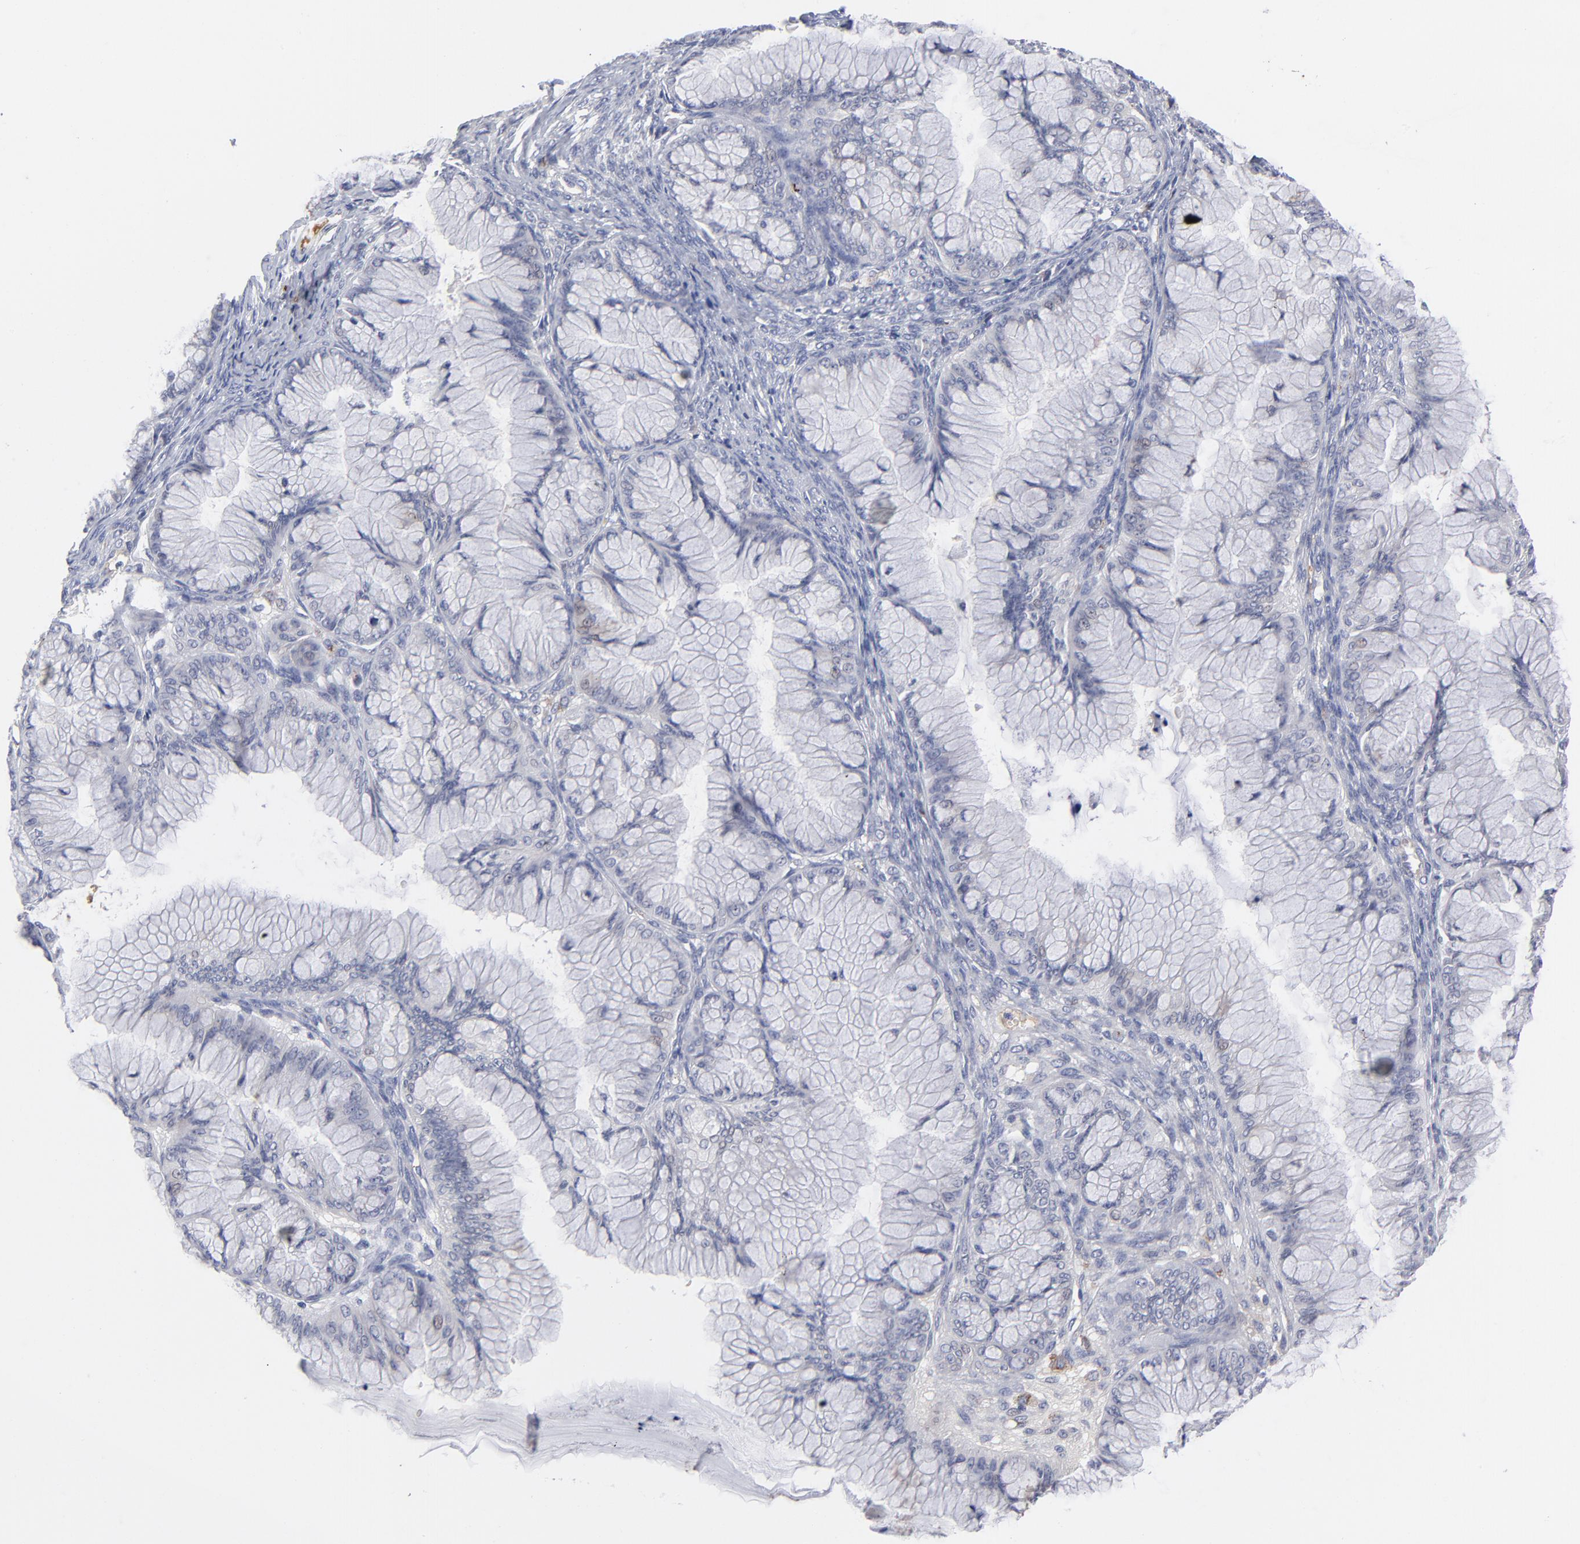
{"staining": {"intensity": "negative", "quantity": "none", "location": "none"}, "tissue": "ovarian cancer", "cell_type": "Tumor cells", "image_type": "cancer", "snomed": [{"axis": "morphology", "description": "Cystadenocarcinoma, mucinous, NOS"}, {"axis": "topography", "description": "Ovary"}], "caption": "Tumor cells show no significant positivity in ovarian mucinous cystadenocarcinoma.", "gene": "CCR3", "patient": {"sex": "female", "age": 63}}